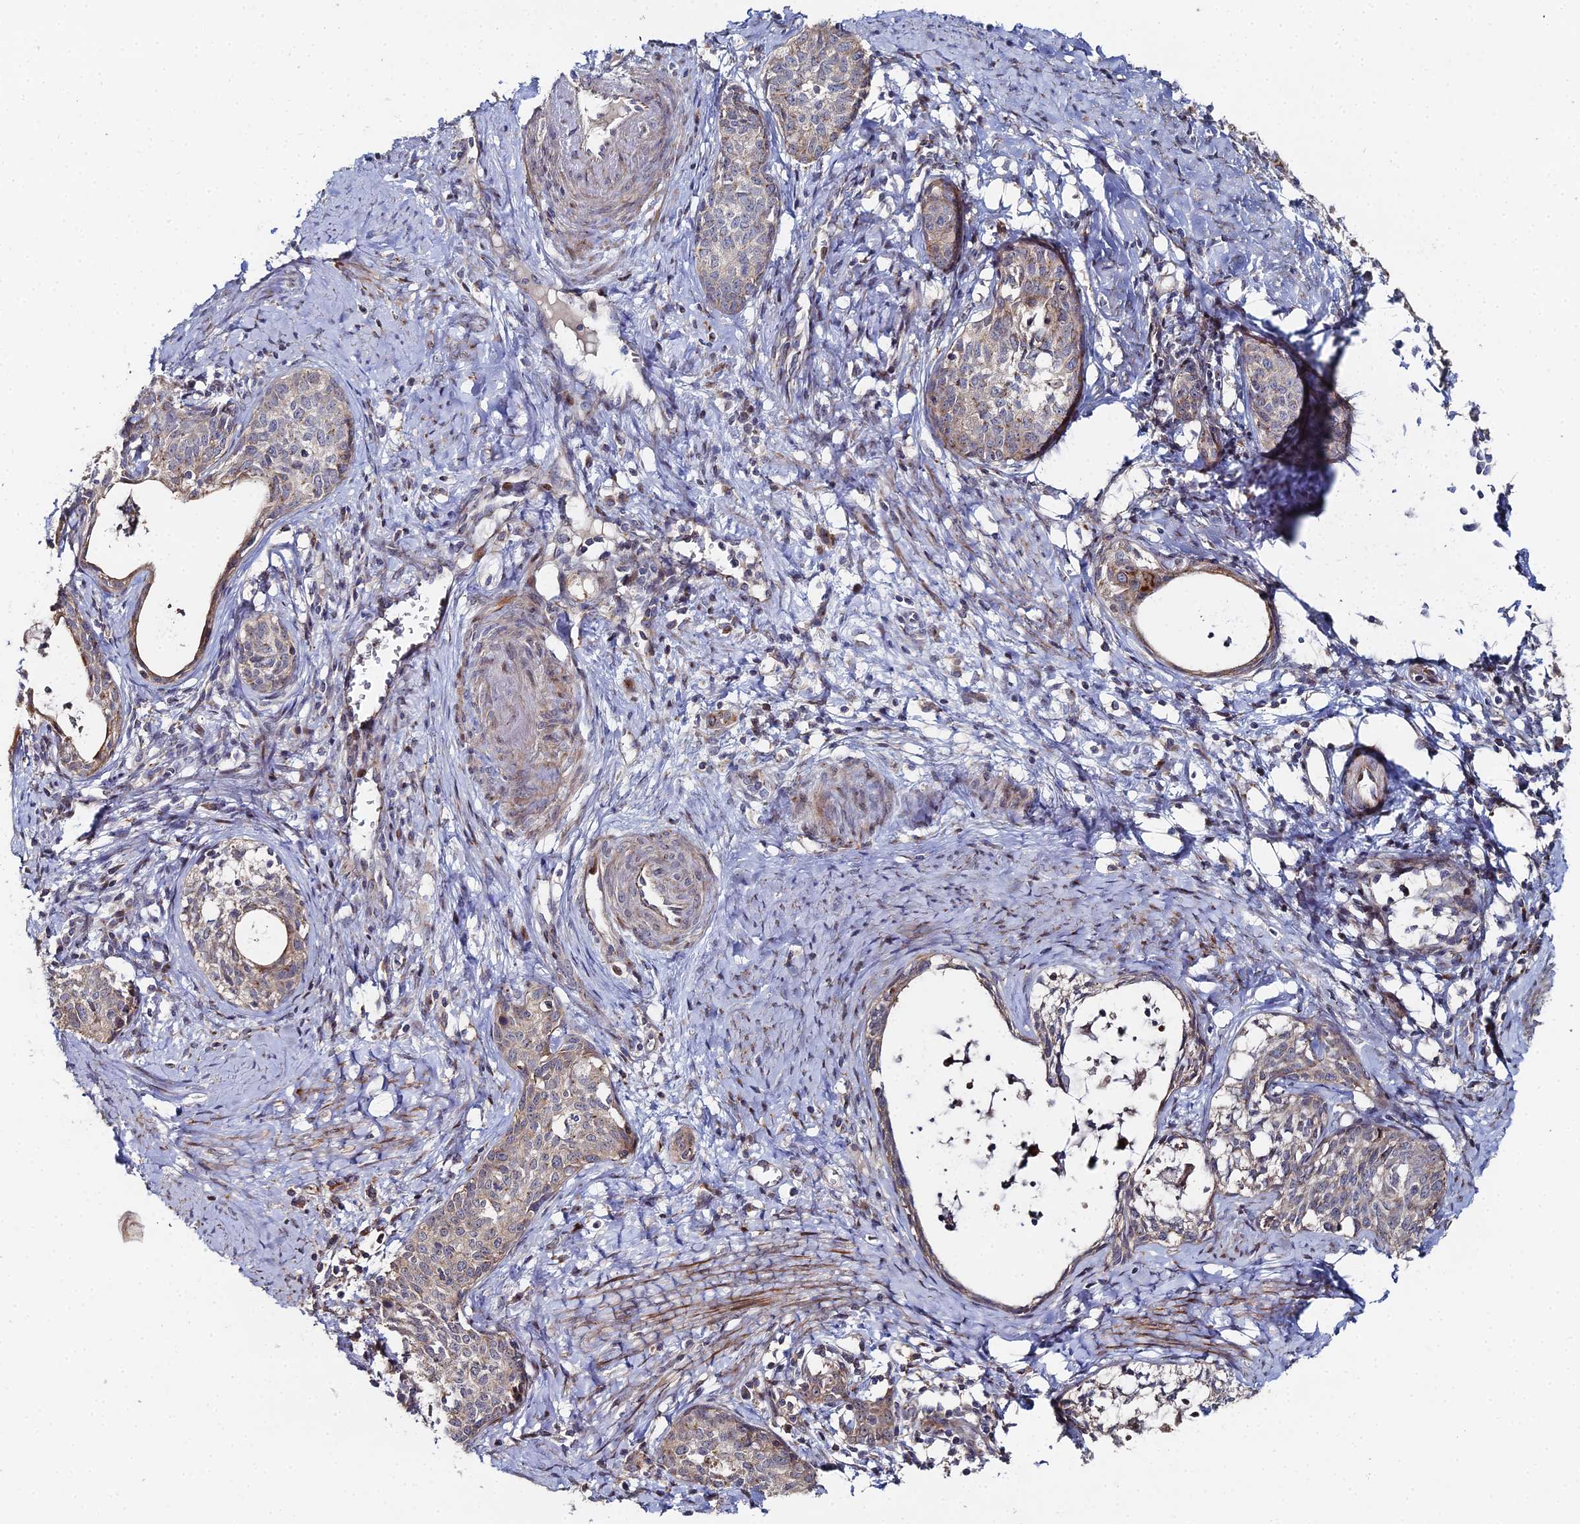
{"staining": {"intensity": "moderate", "quantity": "25%-75%", "location": "cytoplasmic/membranous"}, "tissue": "cervical cancer", "cell_type": "Tumor cells", "image_type": "cancer", "snomed": [{"axis": "morphology", "description": "Squamous cell carcinoma, NOS"}, {"axis": "topography", "description": "Cervix"}], "caption": "This photomicrograph shows IHC staining of squamous cell carcinoma (cervical), with medium moderate cytoplasmic/membranous expression in approximately 25%-75% of tumor cells.", "gene": "SGMS1", "patient": {"sex": "female", "age": 52}}